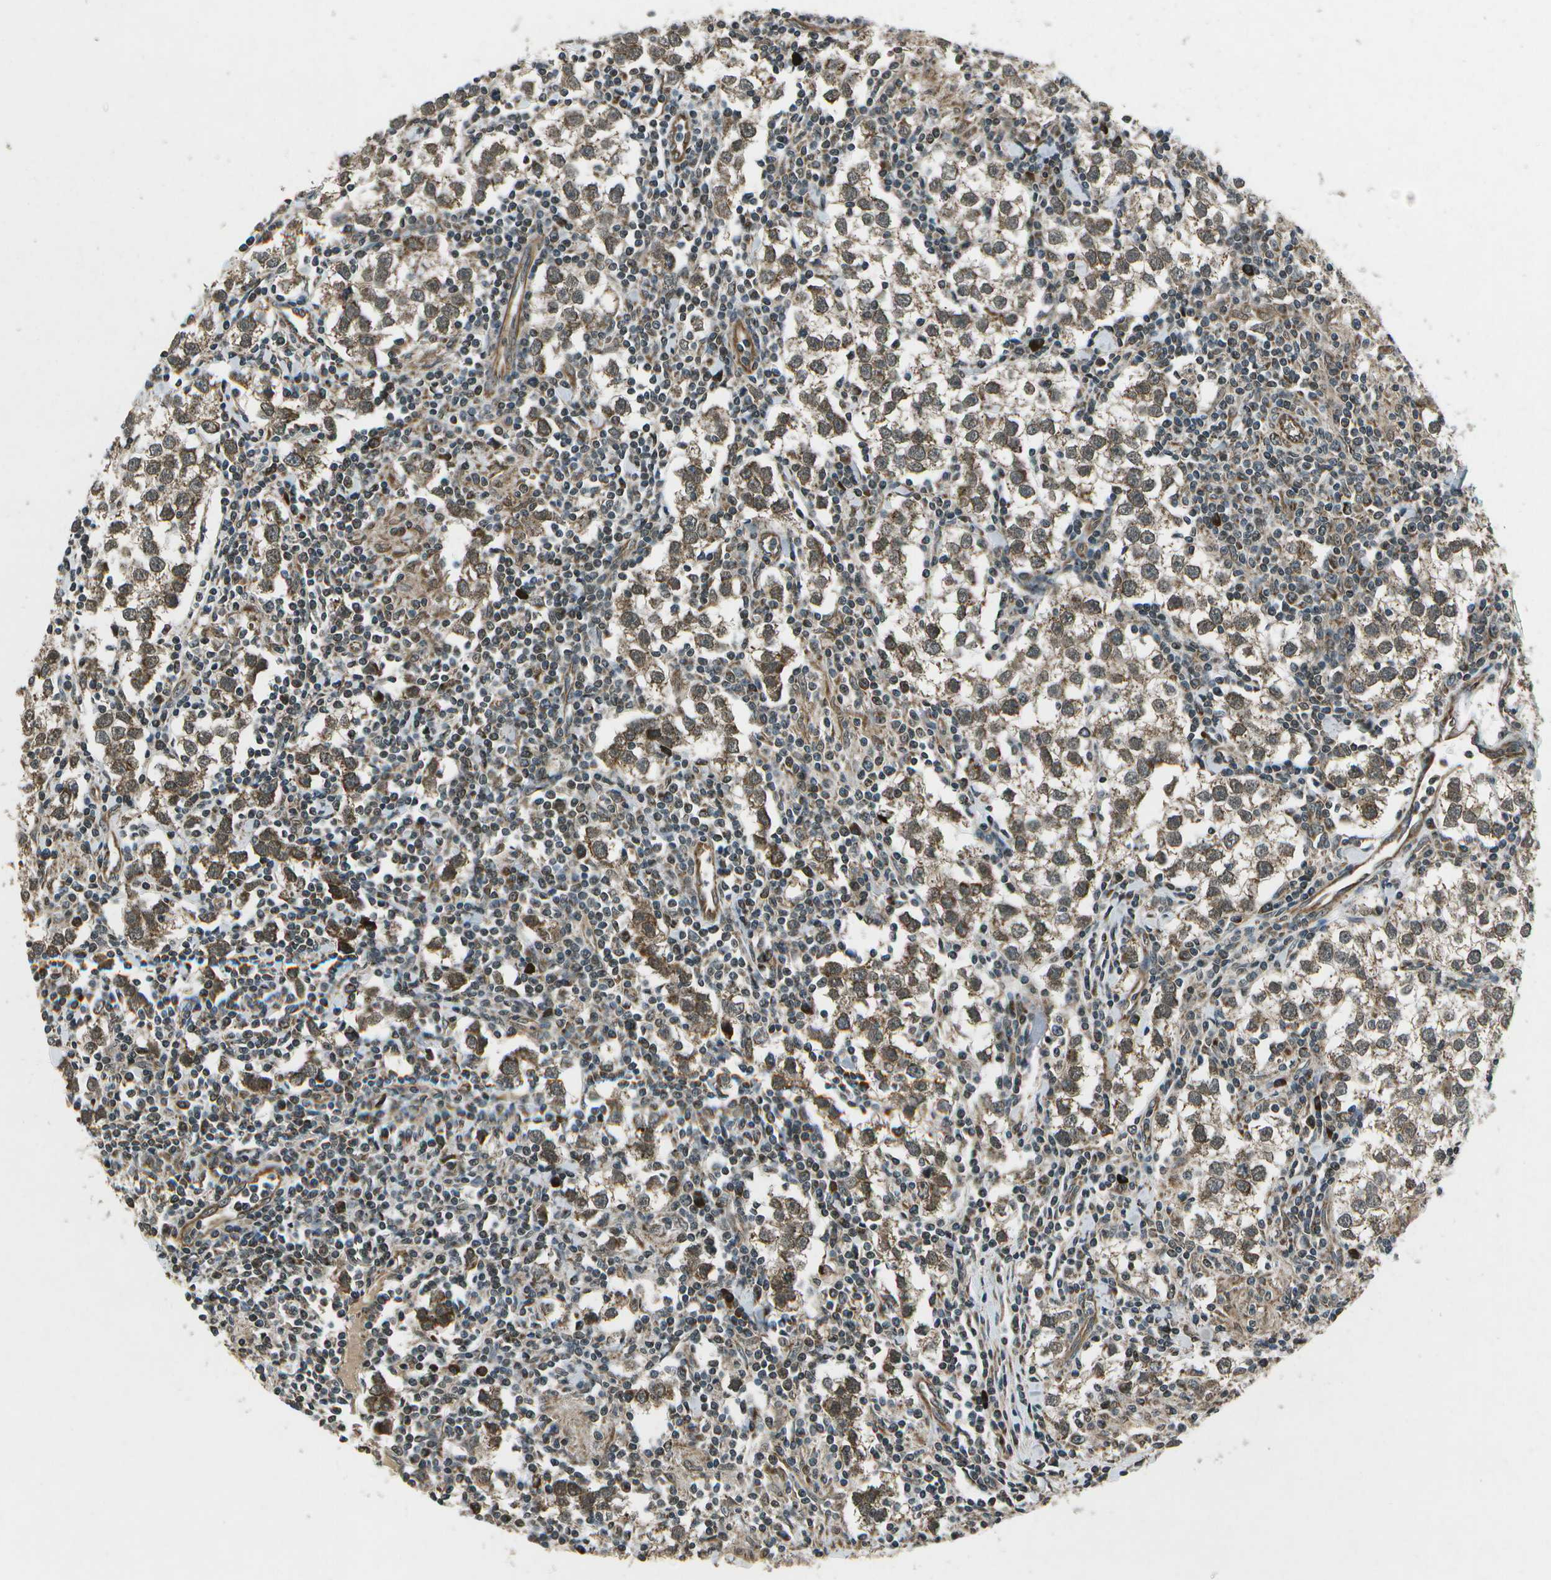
{"staining": {"intensity": "moderate", "quantity": ">75%", "location": "cytoplasmic/membranous"}, "tissue": "testis cancer", "cell_type": "Tumor cells", "image_type": "cancer", "snomed": [{"axis": "morphology", "description": "Seminoma, NOS"}, {"axis": "morphology", "description": "Carcinoma, Embryonal, NOS"}, {"axis": "topography", "description": "Testis"}], "caption": "Tumor cells demonstrate medium levels of moderate cytoplasmic/membranous staining in about >75% of cells in seminoma (testis).", "gene": "EIF2AK1", "patient": {"sex": "male", "age": 36}}